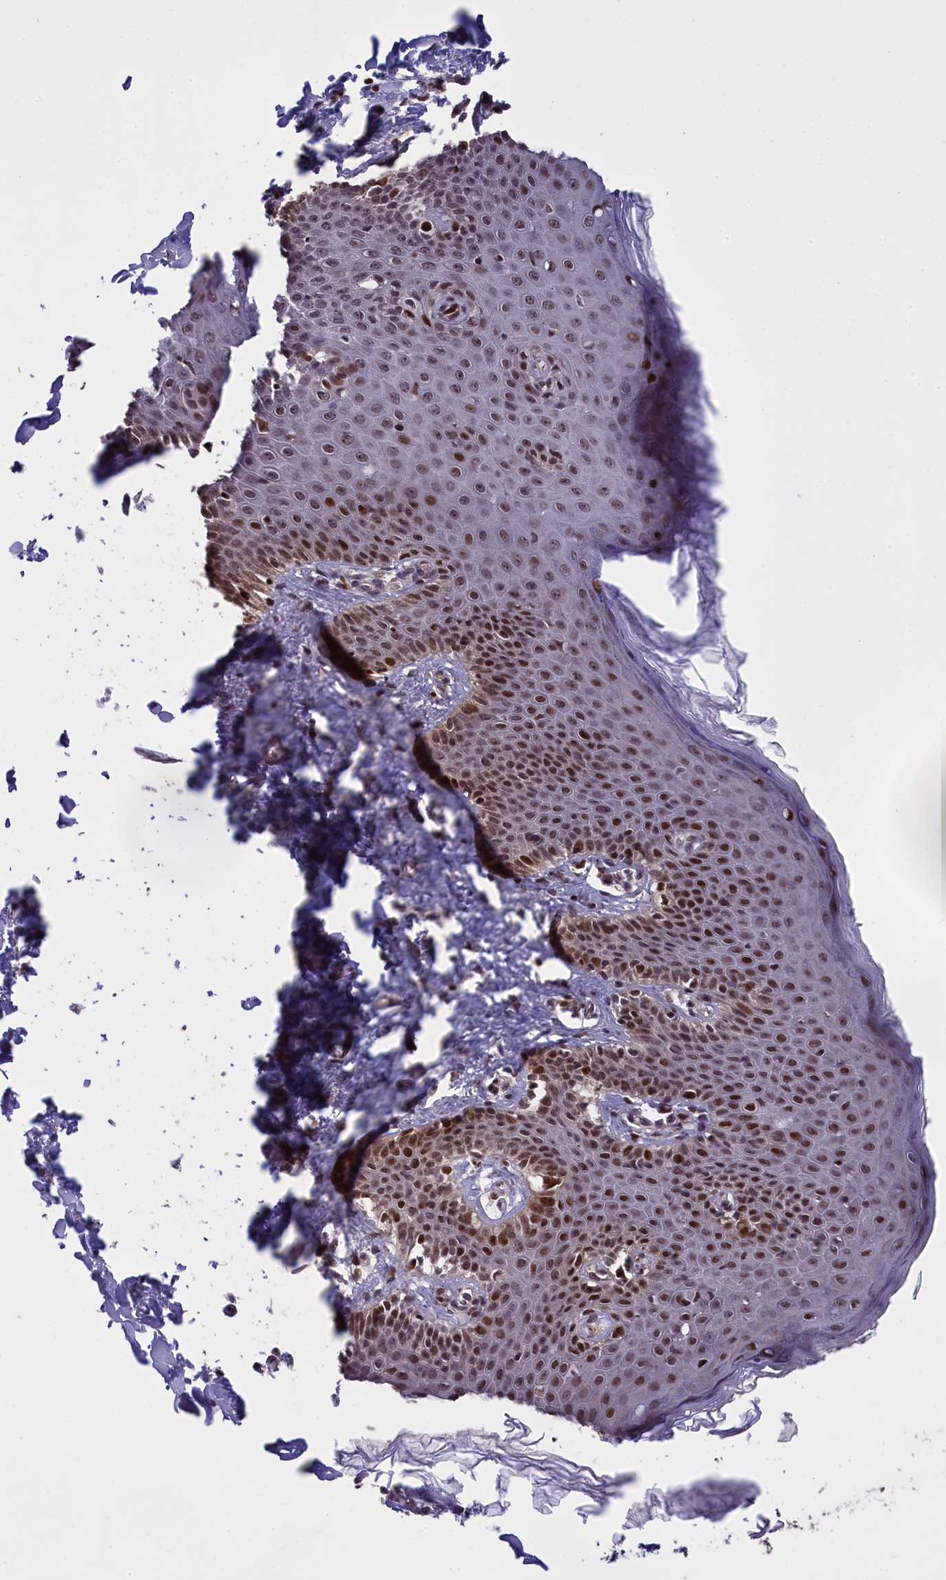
{"staining": {"intensity": "moderate", "quantity": ">75%", "location": "nuclear"}, "tissue": "skin", "cell_type": "Epidermal cells", "image_type": "normal", "snomed": [{"axis": "morphology", "description": "Normal tissue, NOS"}, {"axis": "topography", "description": "Vulva"}], "caption": "Immunohistochemical staining of normal skin demonstrates >75% levels of moderate nuclear protein expression in about >75% of epidermal cells. Using DAB (brown) and hematoxylin (blue) stains, captured at high magnification using brightfield microscopy.", "gene": "RELB", "patient": {"sex": "female", "age": 66}}